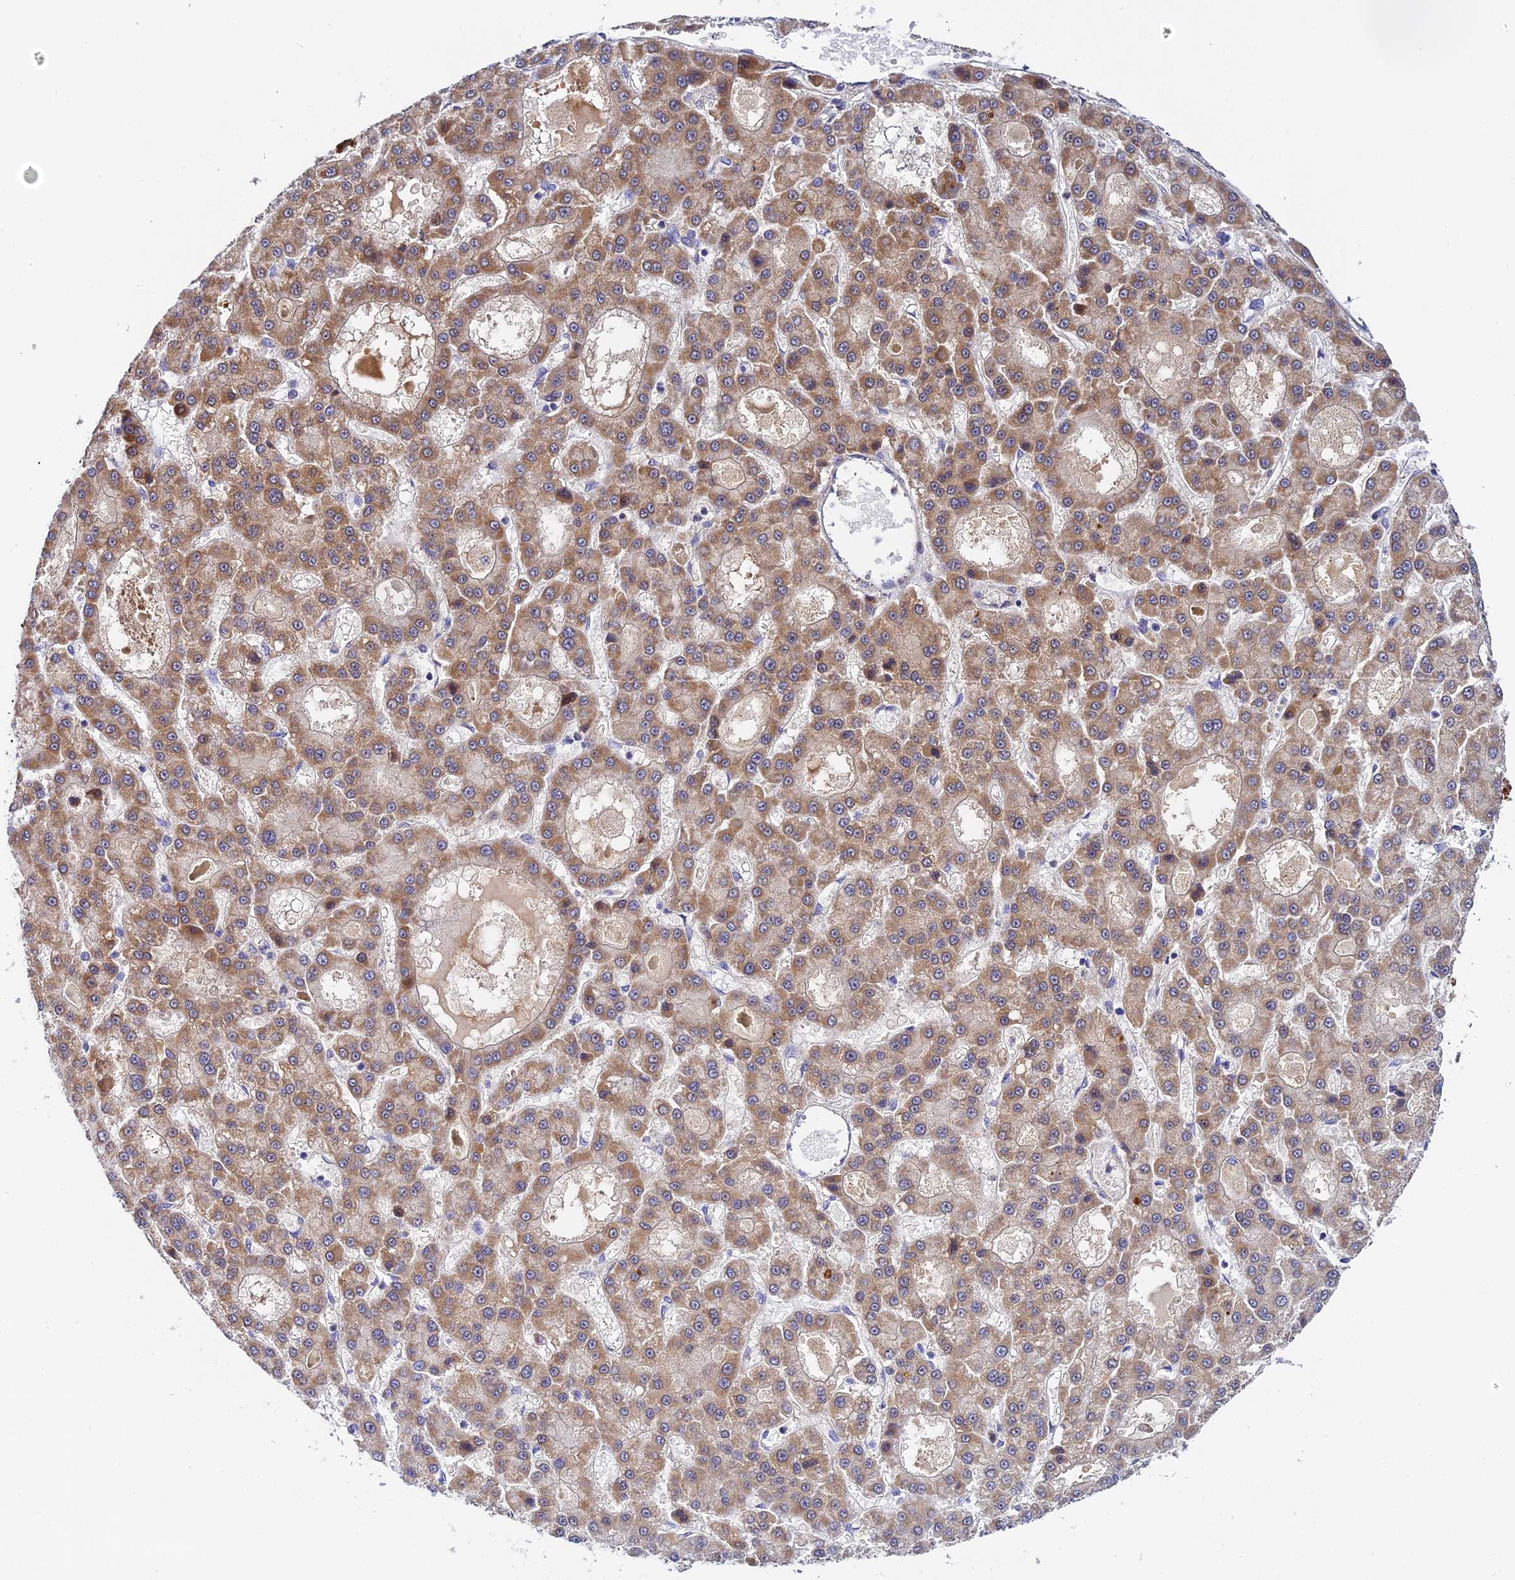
{"staining": {"intensity": "moderate", "quantity": ">75%", "location": "cytoplasmic/membranous"}, "tissue": "liver cancer", "cell_type": "Tumor cells", "image_type": "cancer", "snomed": [{"axis": "morphology", "description": "Carcinoma, Hepatocellular, NOS"}, {"axis": "topography", "description": "Liver"}], "caption": "IHC of hepatocellular carcinoma (liver) reveals medium levels of moderate cytoplasmic/membranous positivity in about >75% of tumor cells. (Brightfield microscopy of DAB IHC at high magnification).", "gene": "ACOT2", "patient": {"sex": "male", "age": 70}}